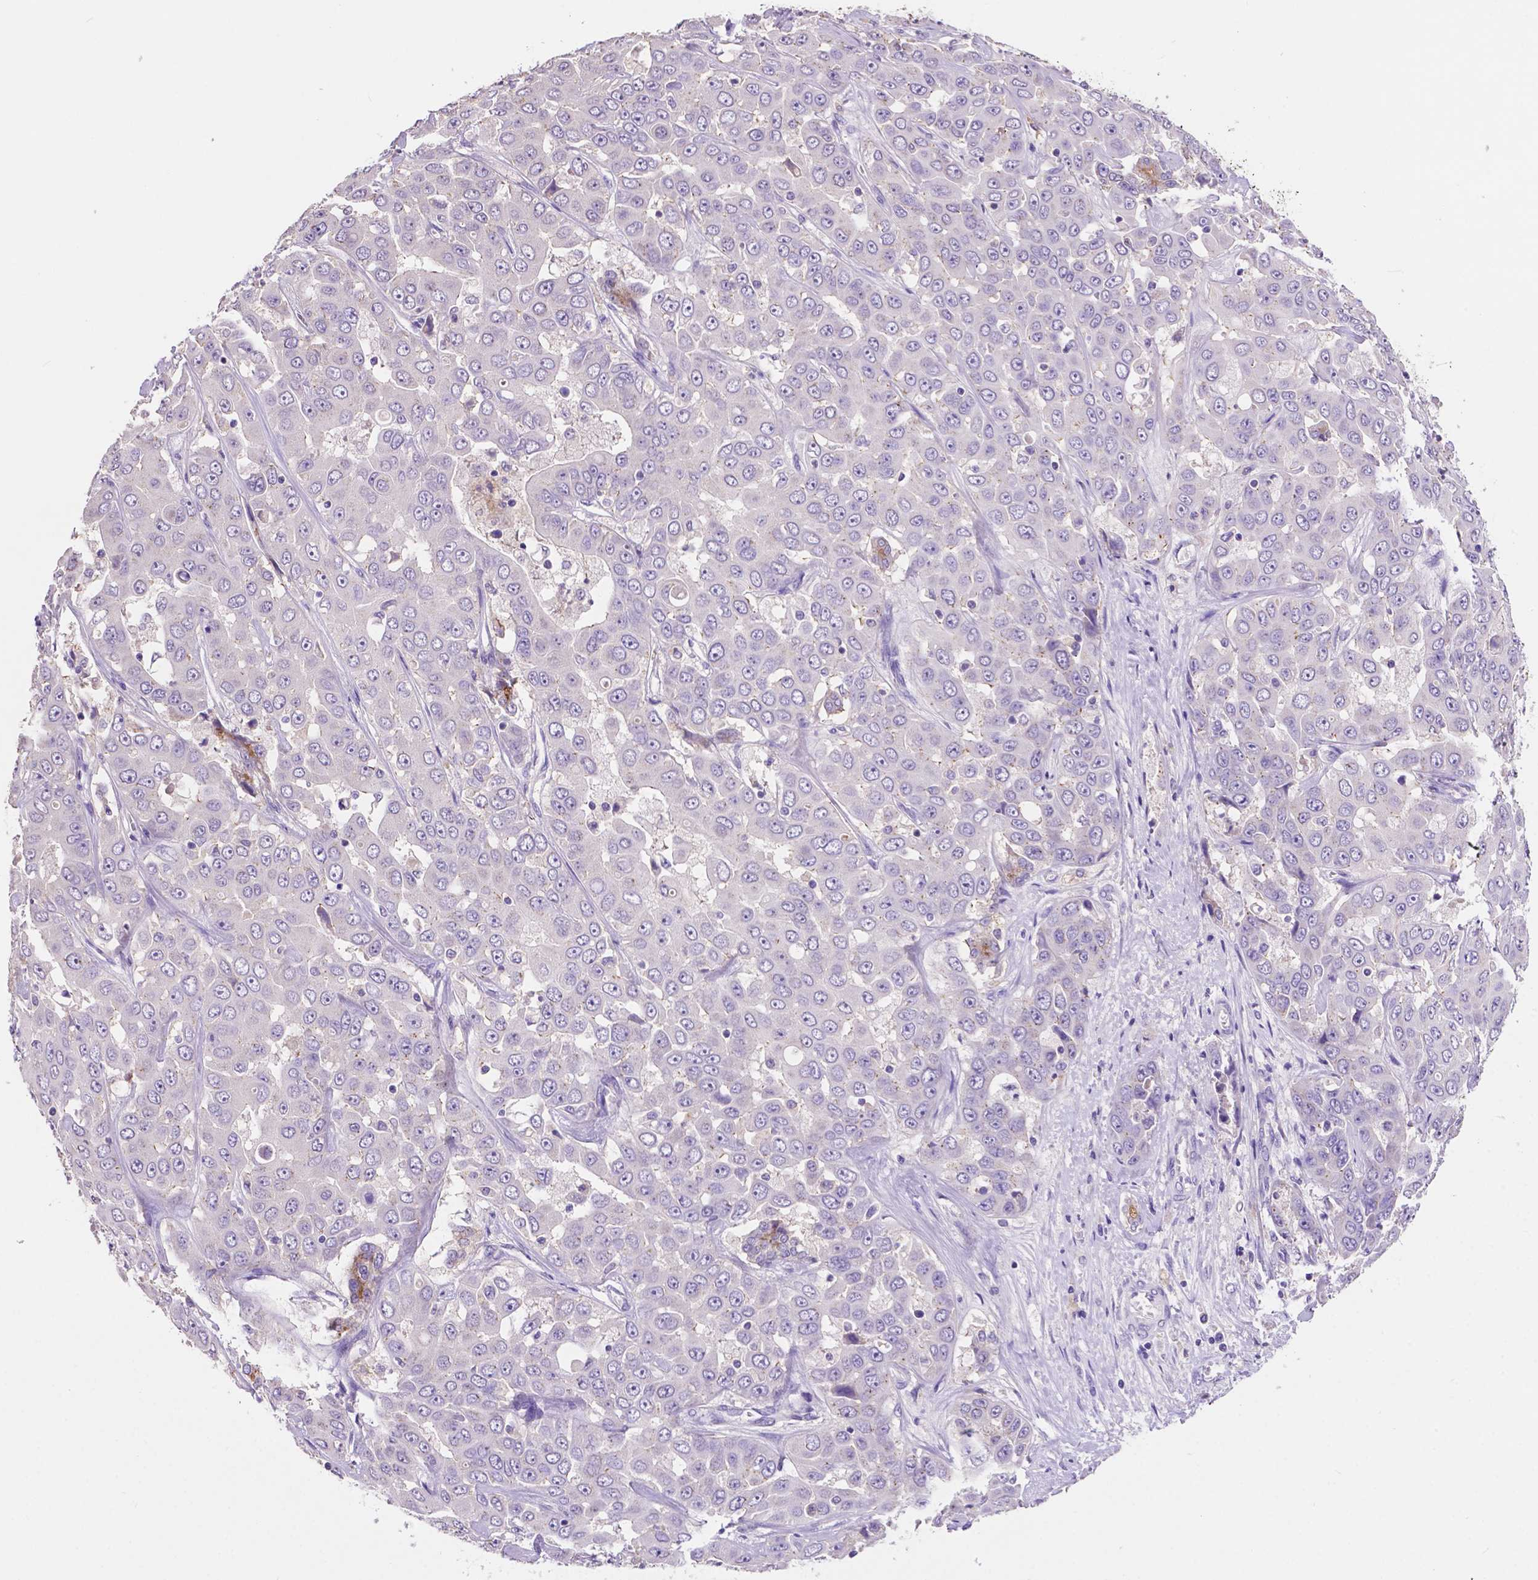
{"staining": {"intensity": "negative", "quantity": "none", "location": "none"}, "tissue": "liver cancer", "cell_type": "Tumor cells", "image_type": "cancer", "snomed": [{"axis": "morphology", "description": "Cholangiocarcinoma"}, {"axis": "topography", "description": "Liver"}], "caption": "Photomicrograph shows no protein positivity in tumor cells of liver cancer (cholangiocarcinoma) tissue. The staining is performed using DAB brown chromogen with nuclei counter-stained in using hematoxylin.", "gene": "PRPS2", "patient": {"sex": "female", "age": 52}}